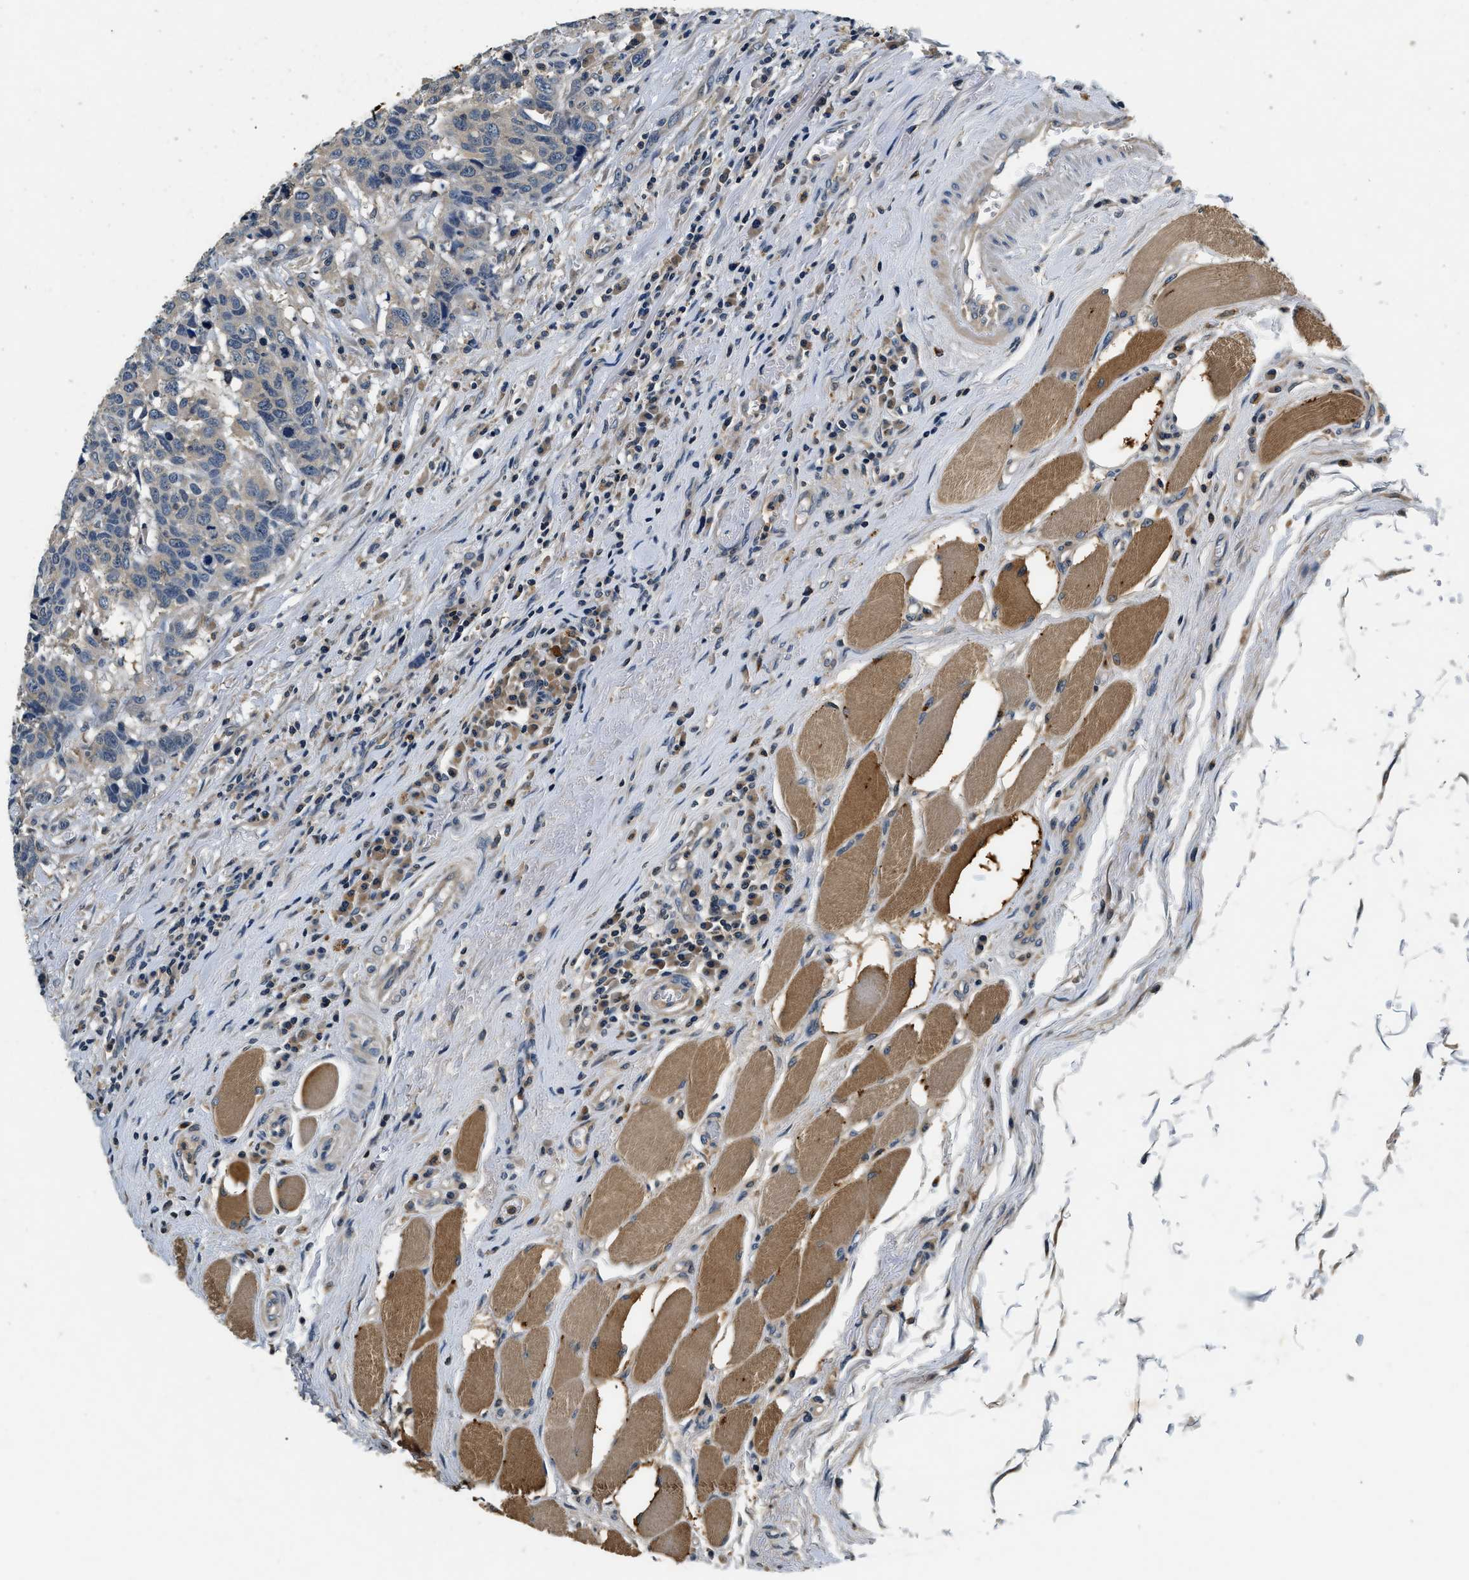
{"staining": {"intensity": "negative", "quantity": "none", "location": "none"}, "tissue": "head and neck cancer", "cell_type": "Tumor cells", "image_type": "cancer", "snomed": [{"axis": "morphology", "description": "Squamous cell carcinoma, NOS"}, {"axis": "topography", "description": "Head-Neck"}], "caption": "Immunohistochemical staining of squamous cell carcinoma (head and neck) demonstrates no significant expression in tumor cells.", "gene": "RESF1", "patient": {"sex": "male", "age": 66}}